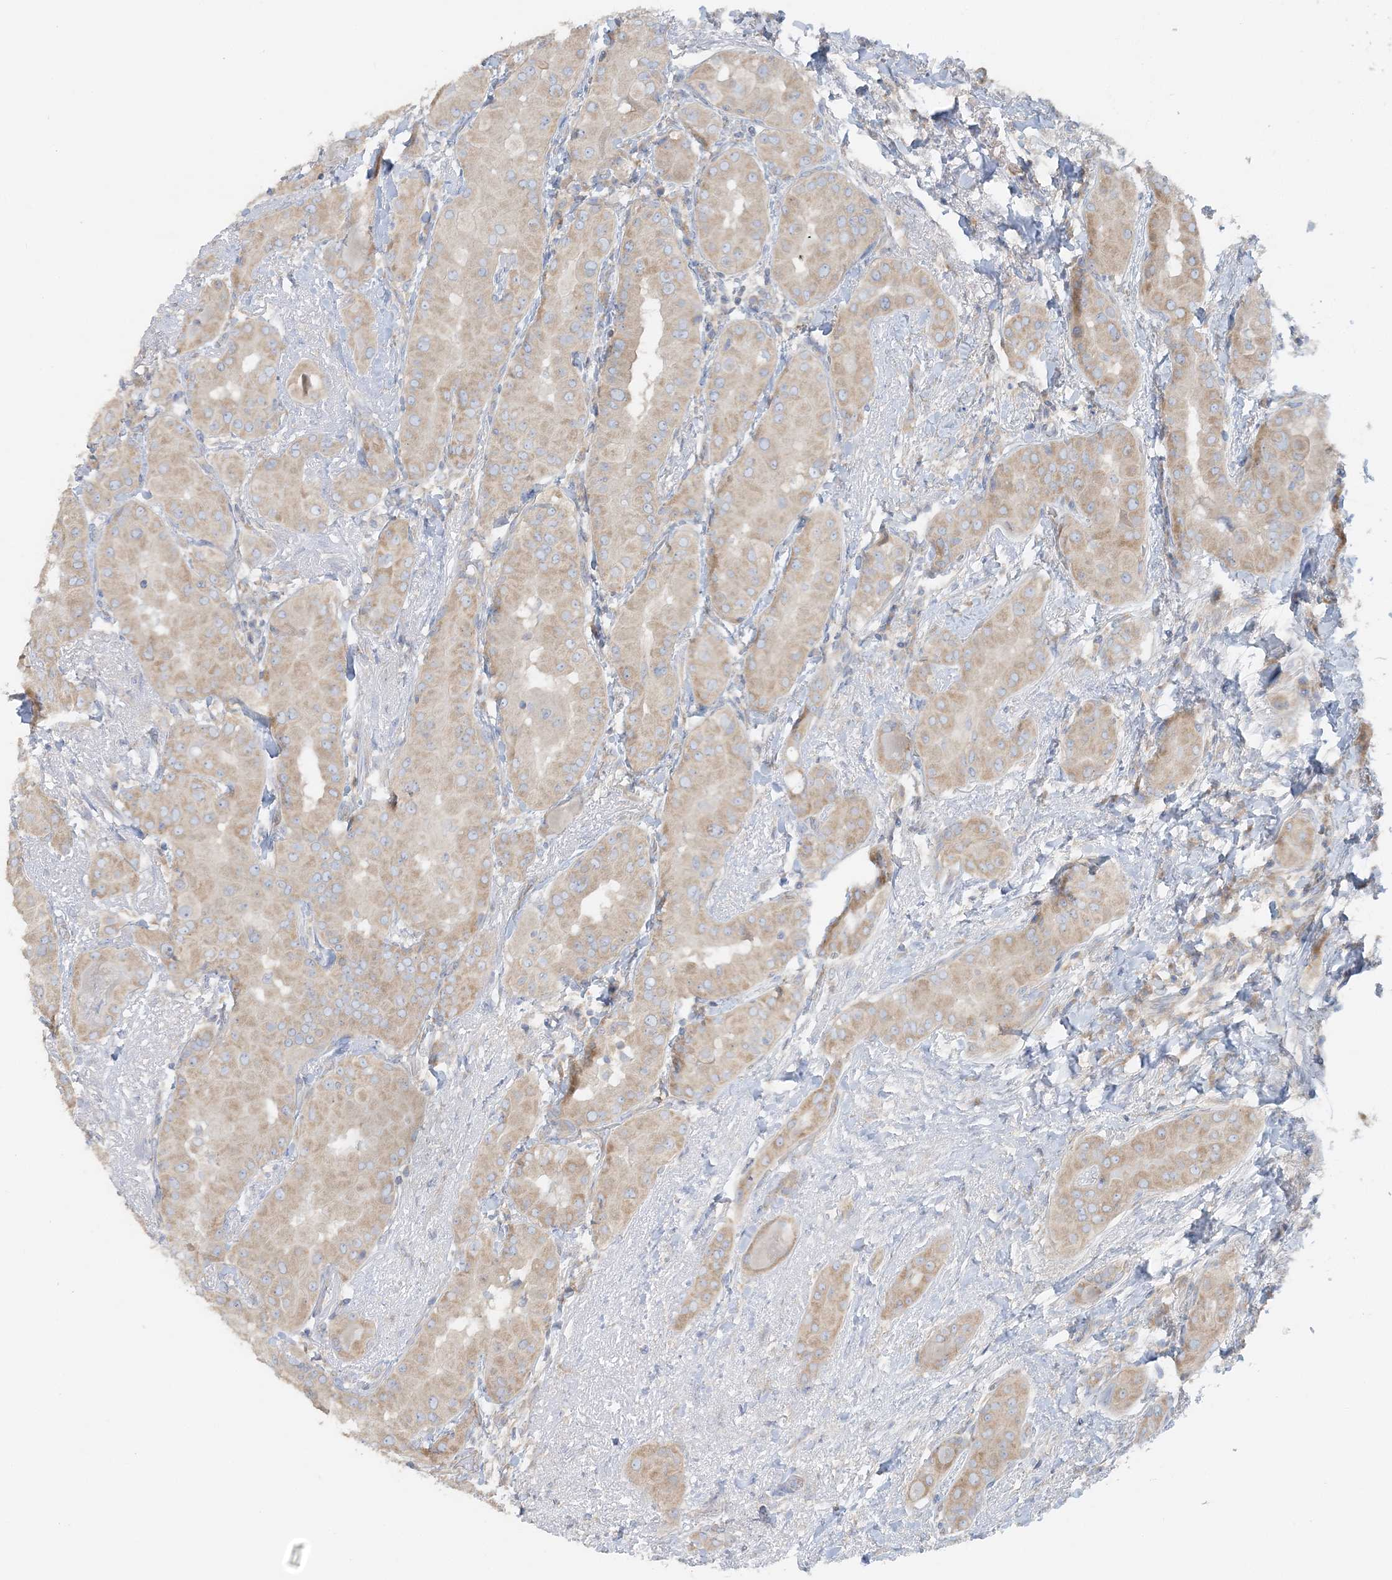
{"staining": {"intensity": "weak", "quantity": ">75%", "location": "cytoplasmic/membranous"}, "tissue": "thyroid cancer", "cell_type": "Tumor cells", "image_type": "cancer", "snomed": [{"axis": "morphology", "description": "Papillary adenocarcinoma, NOS"}, {"axis": "topography", "description": "Thyroid gland"}], "caption": "Thyroid cancer (papillary adenocarcinoma) stained for a protein (brown) shows weak cytoplasmic/membranous positive expression in about >75% of tumor cells.", "gene": "TBC1D5", "patient": {"sex": "male", "age": 33}}